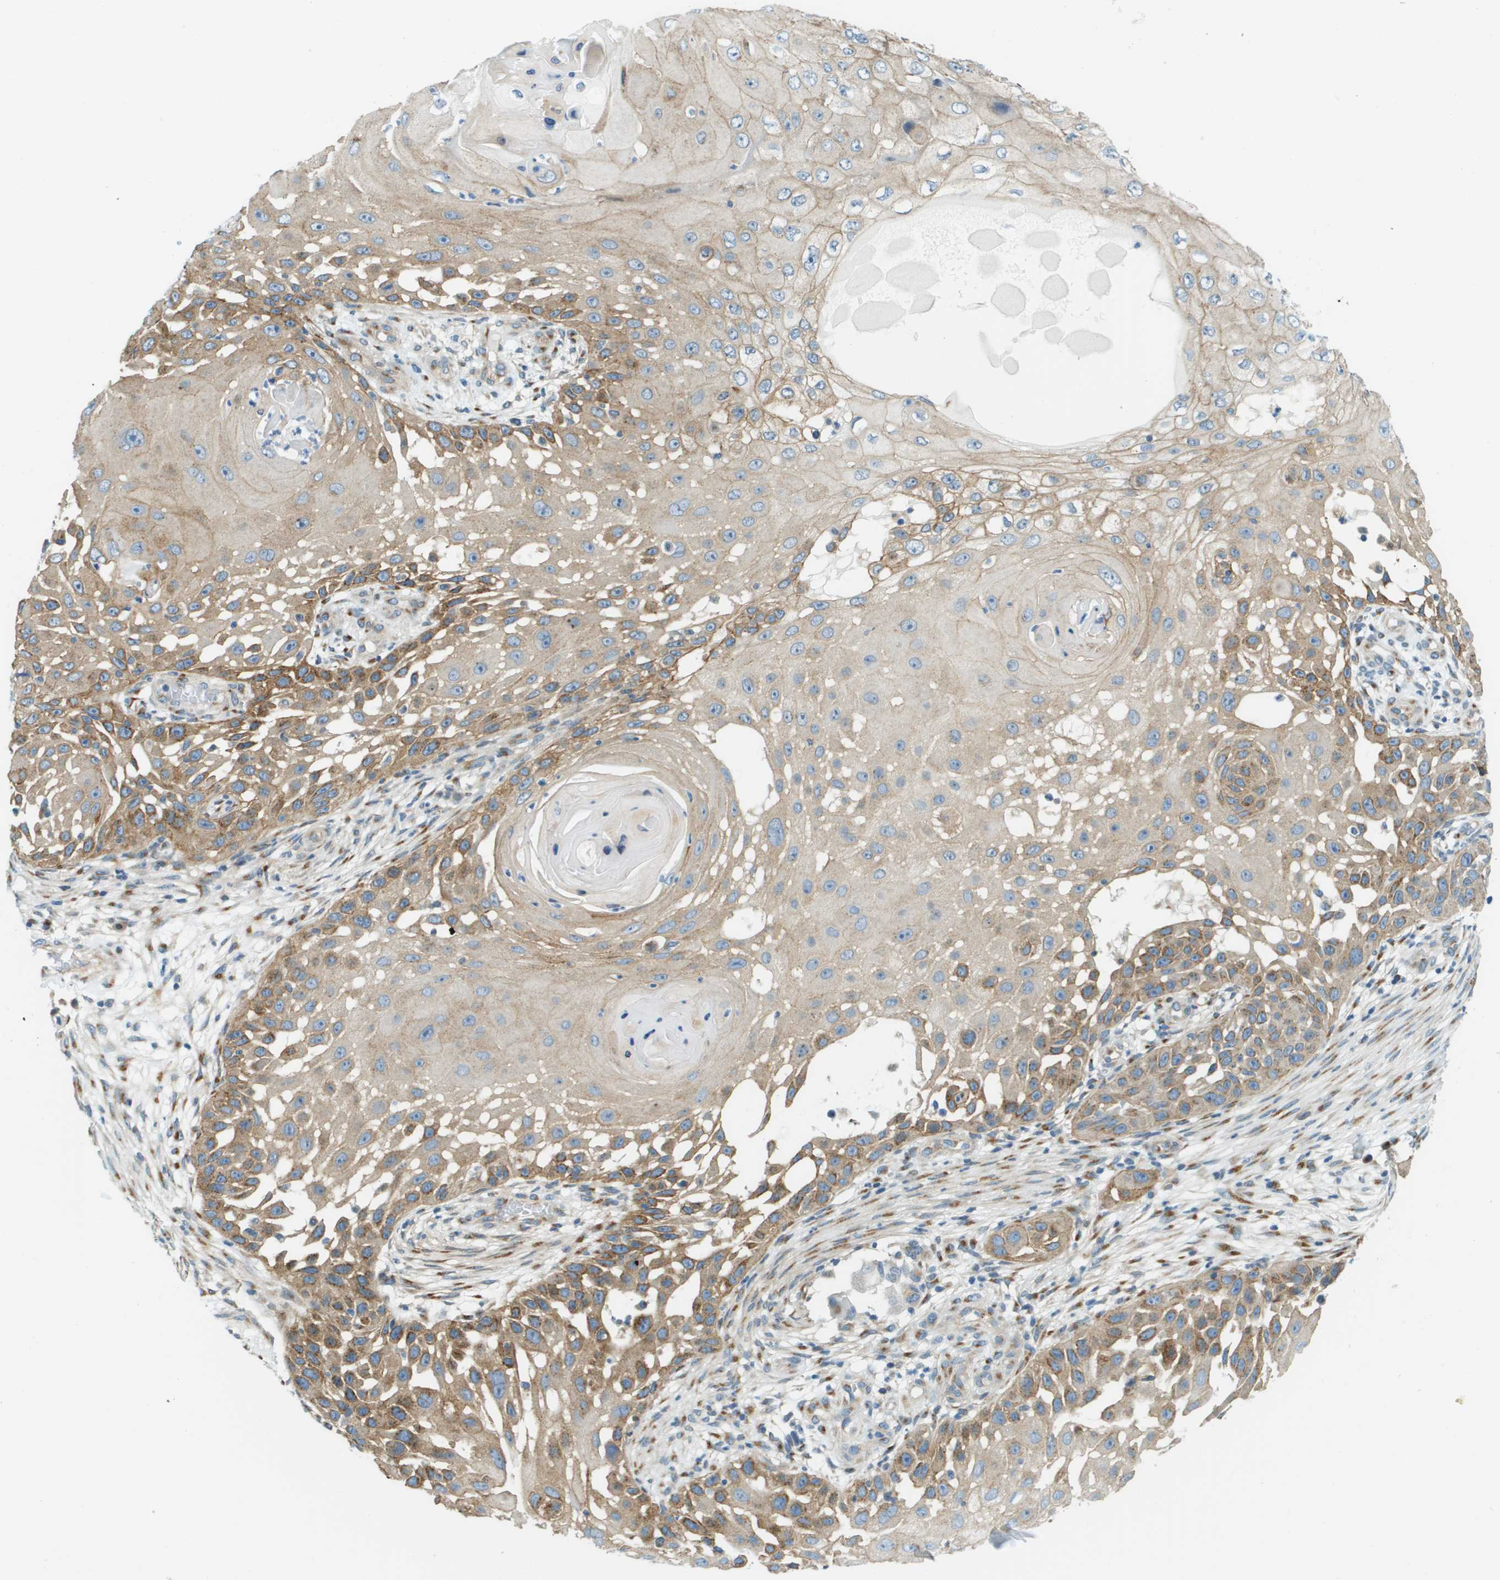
{"staining": {"intensity": "moderate", "quantity": ">75%", "location": "cytoplasmic/membranous"}, "tissue": "skin cancer", "cell_type": "Tumor cells", "image_type": "cancer", "snomed": [{"axis": "morphology", "description": "Squamous cell carcinoma, NOS"}, {"axis": "topography", "description": "Skin"}], "caption": "Immunohistochemistry micrograph of skin cancer stained for a protein (brown), which shows medium levels of moderate cytoplasmic/membranous staining in approximately >75% of tumor cells.", "gene": "ACBD3", "patient": {"sex": "female", "age": 44}}